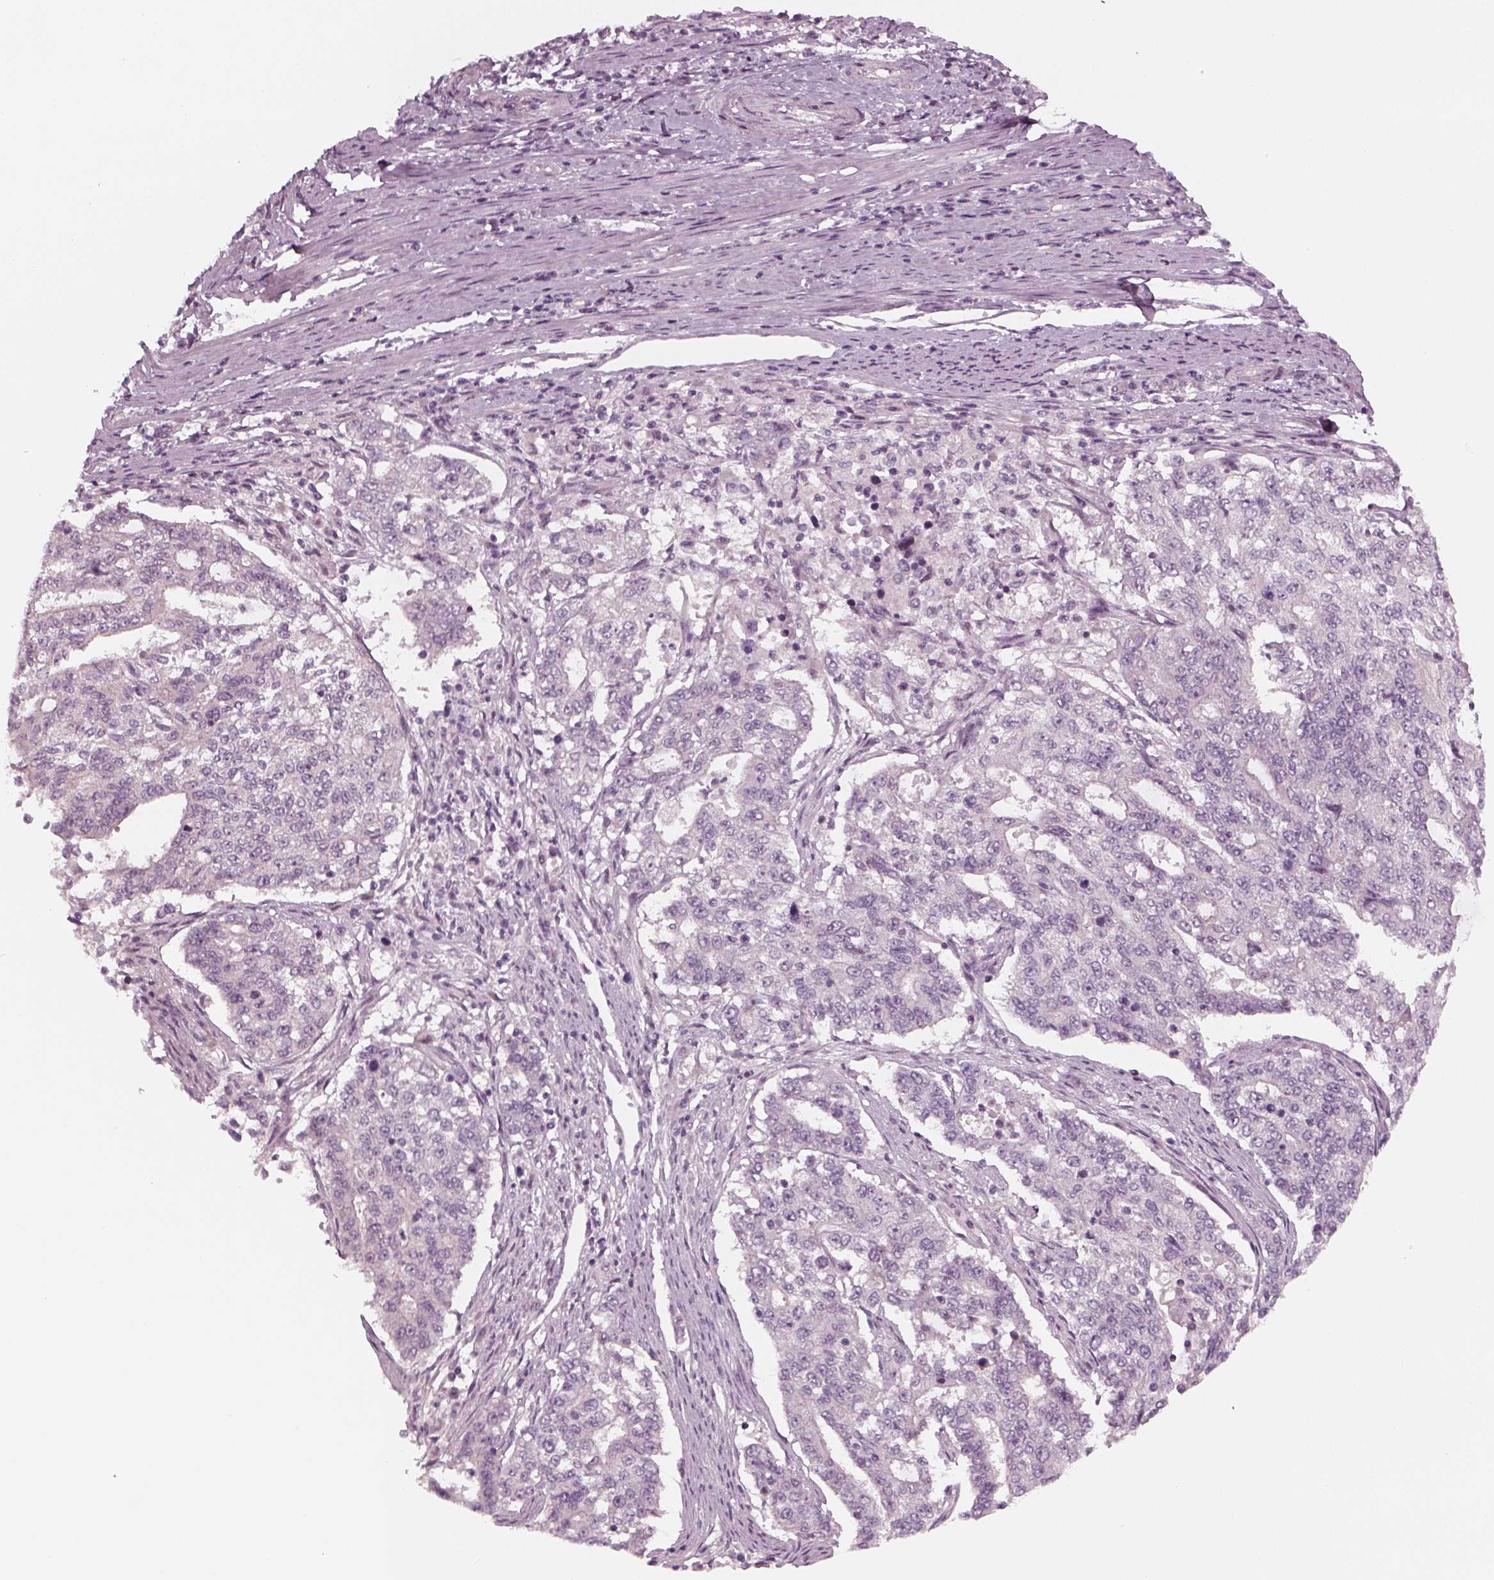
{"staining": {"intensity": "negative", "quantity": "none", "location": "none"}, "tissue": "endometrial cancer", "cell_type": "Tumor cells", "image_type": "cancer", "snomed": [{"axis": "morphology", "description": "Adenocarcinoma, NOS"}, {"axis": "topography", "description": "Uterus"}], "caption": "This is a photomicrograph of IHC staining of endometrial cancer, which shows no positivity in tumor cells.", "gene": "PNMT", "patient": {"sex": "female", "age": 59}}